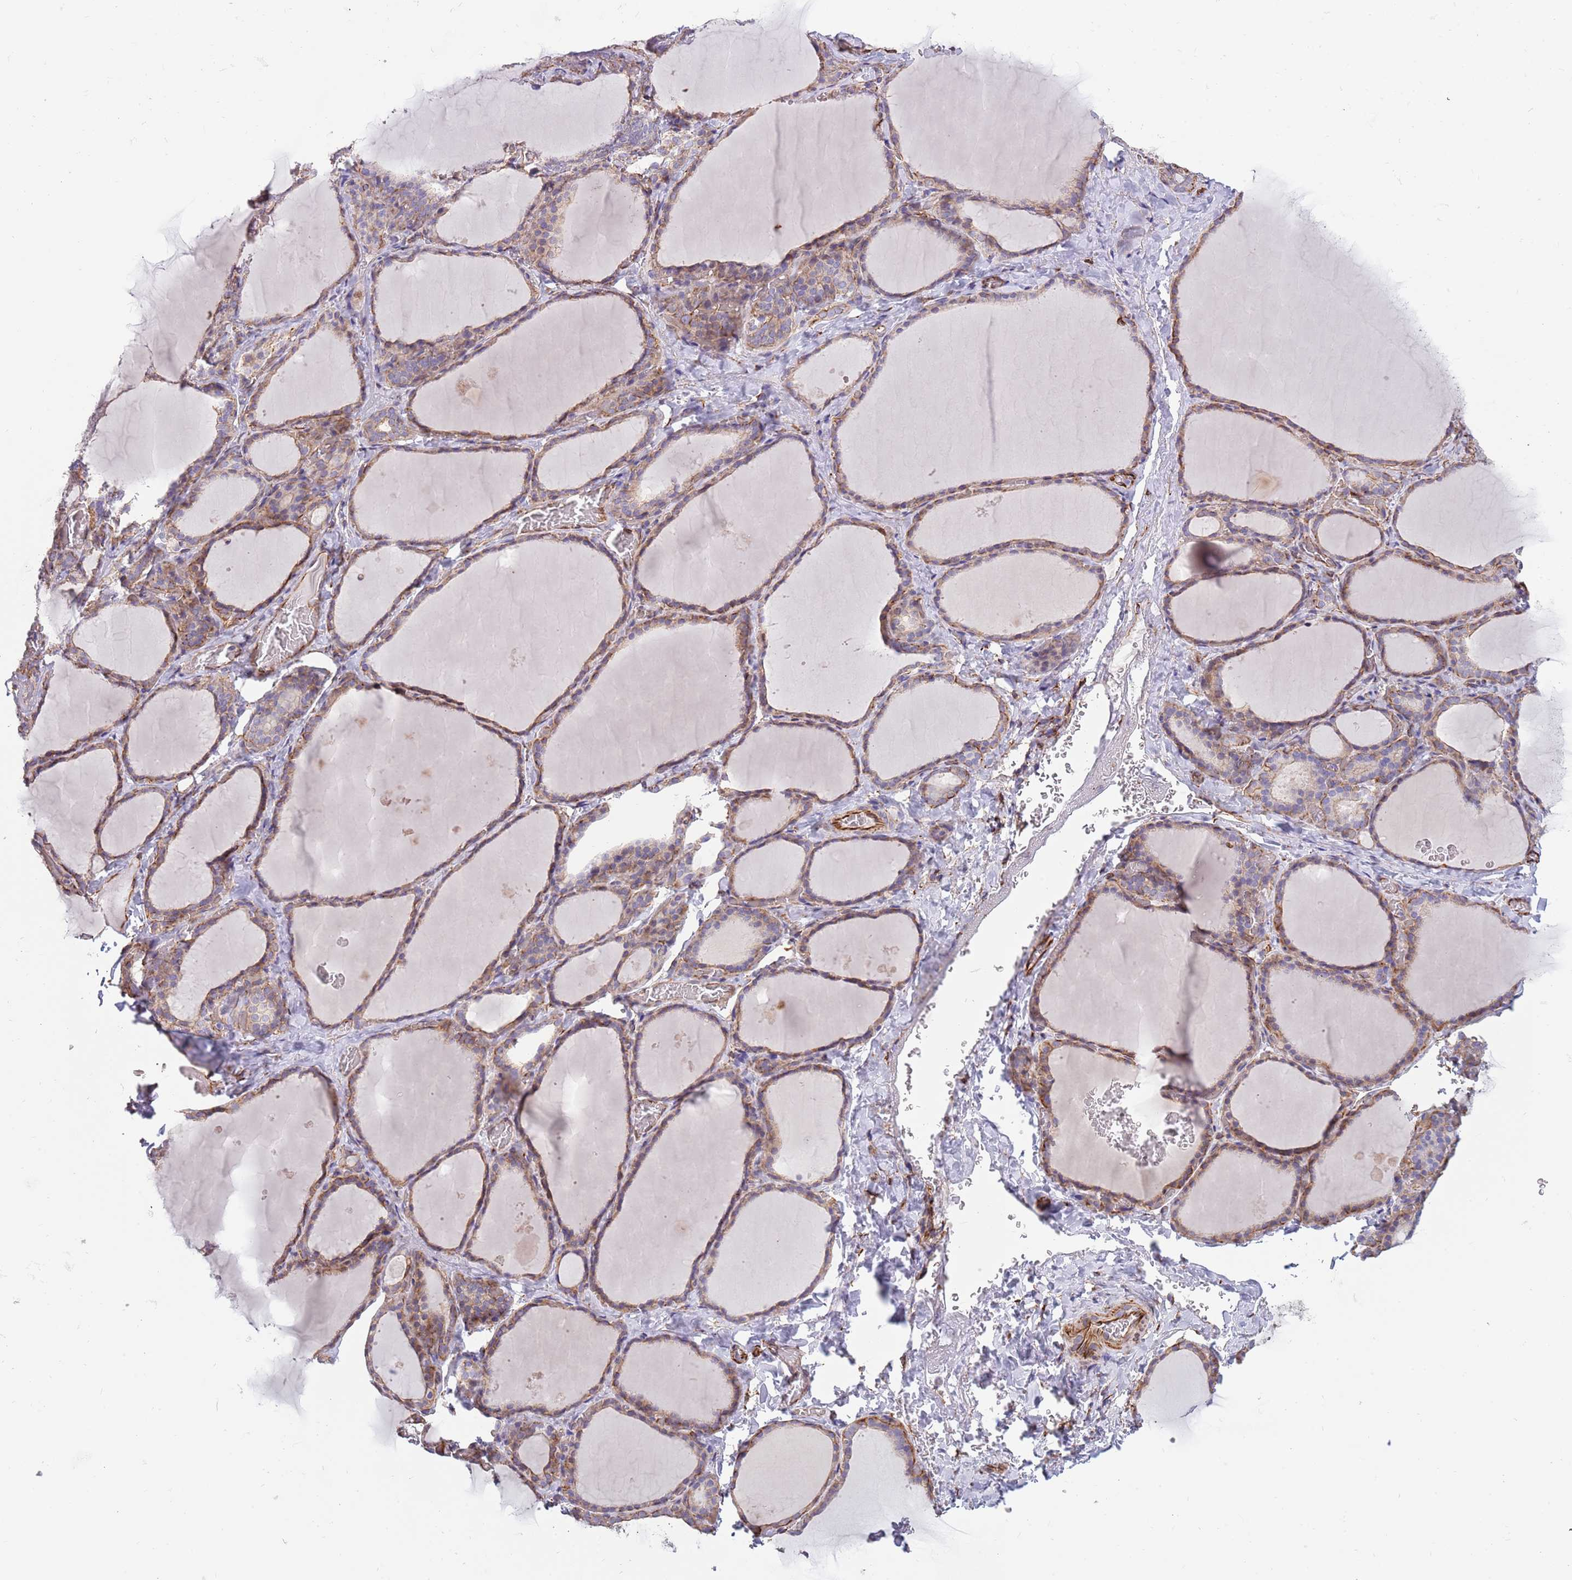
{"staining": {"intensity": "moderate", "quantity": "25%-75%", "location": "cytoplasmic/membranous"}, "tissue": "thyroid gland", "cell_type": "Glandular cells", "image_type": "normal", "snomed": [{"axis": "morphology", "description": "Normal tissue, NOS"}, {"axis": "topography", "description": "Thyroid gland"}], "caption": "The histopathology image reveals staining of benign thyroid gland, revealing moderate cytoplasmic/membranous protein staining (brown color) within glandular cells. The staining was performed using DAB, with brown indicating positive protein expression. Nuclei are stained blue with hematoxylin.", "gene": "MOGAT1", "patient": {"sex": "female", "age": 39}}